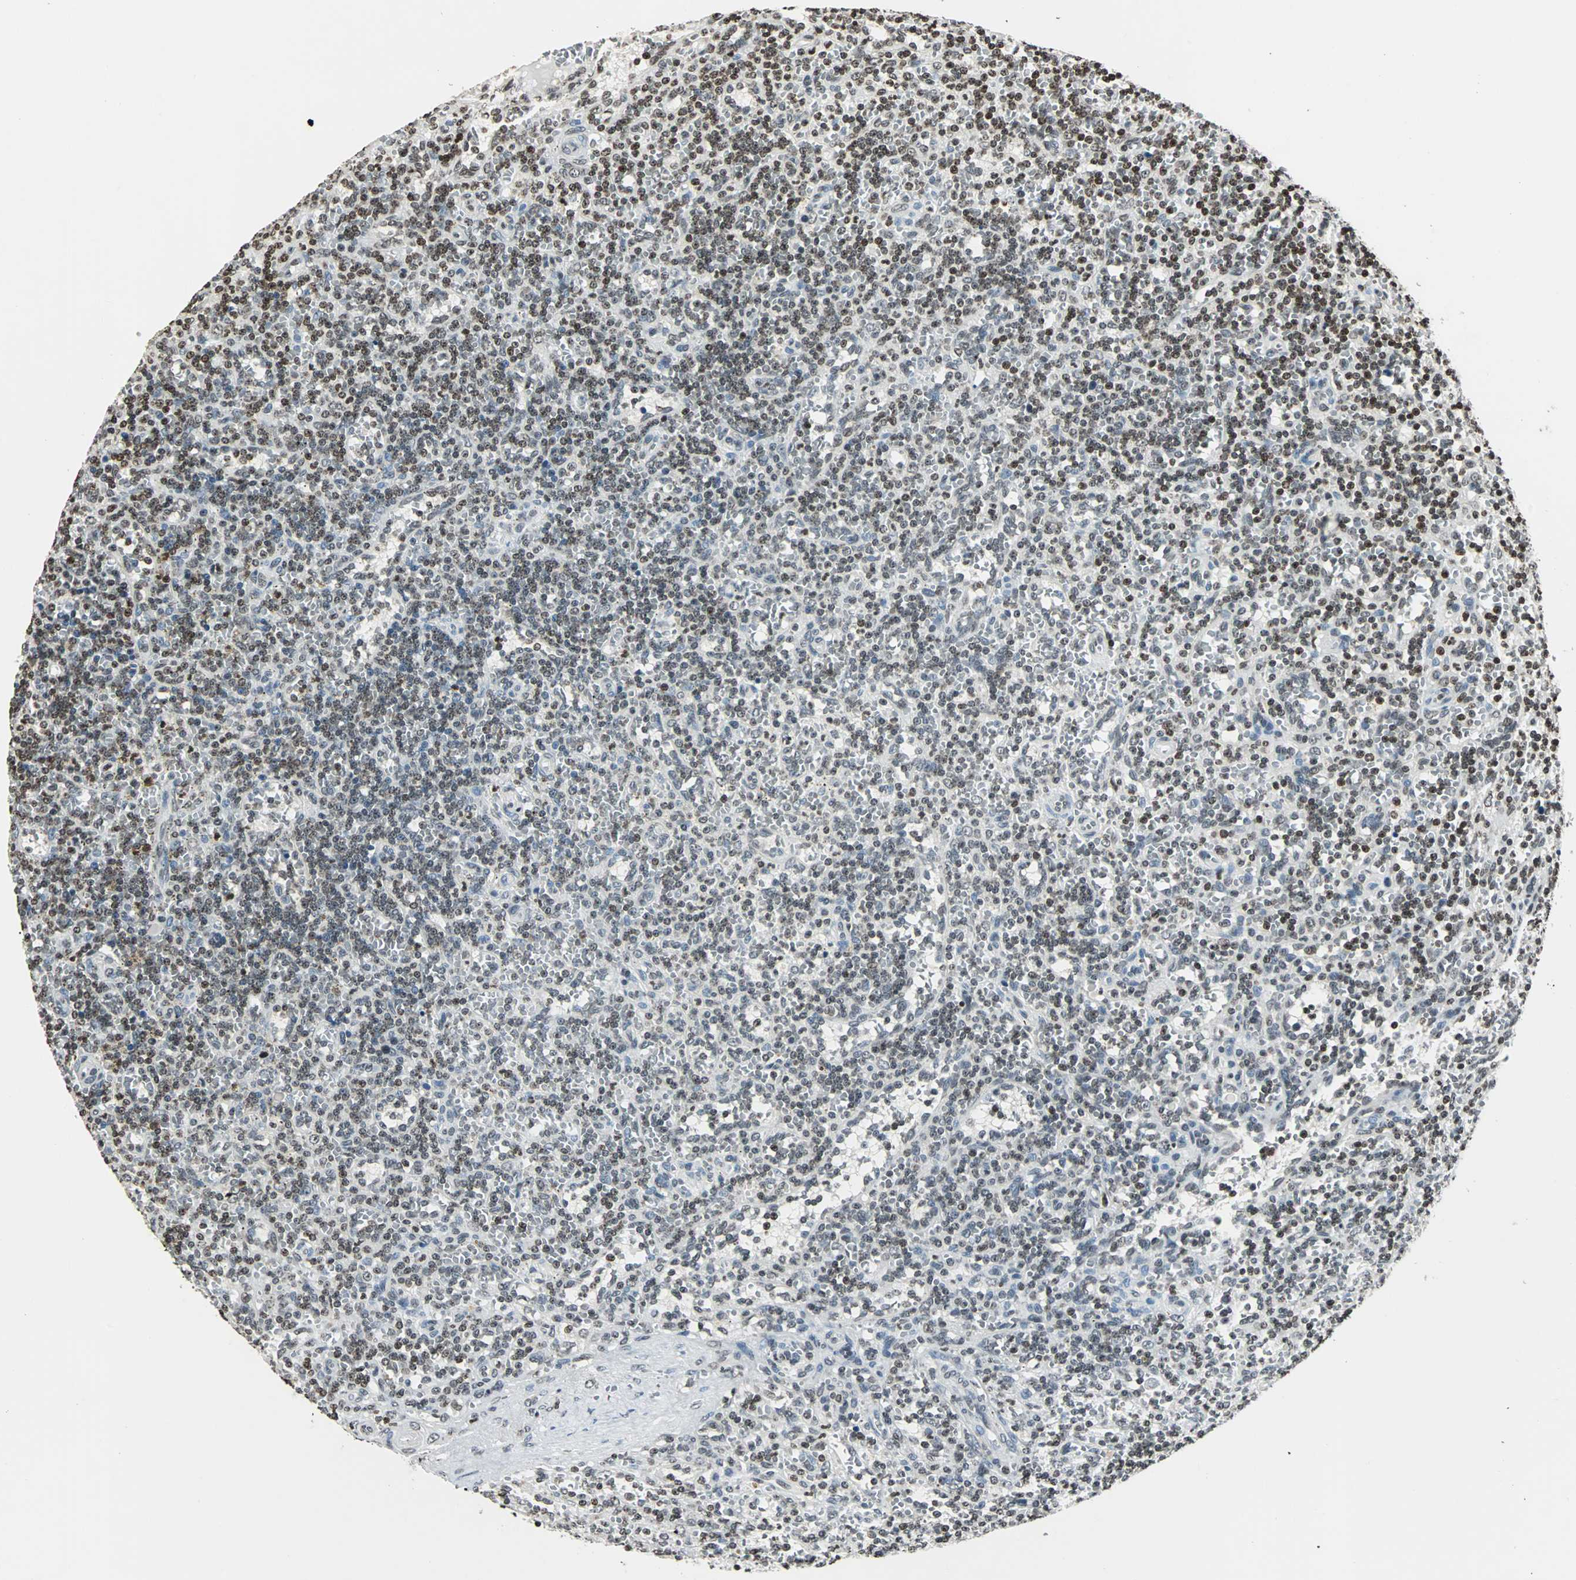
{"staining": {"intensity": "strong", "quantity": "25%-75%", "location": "nuclear"}, "tissue": "lymphoma", "cell_type": "Tumor cells", "image_type": "cancer", "snomed": [{"axis": "morphology", "description": "Malignant lymphoma, non-Hodgkin's type, Low grade"}, {"axis": "topography", "description": "Spleen"}], "caption": "This is an image of IHC staining of low-grade malignant lymphoma, non-Hodgkin's type, which shows strong staining in the nuclear of tumor cells.", "gene": "PAXIP1", "patient": {"sex": "male", "age": 73}}